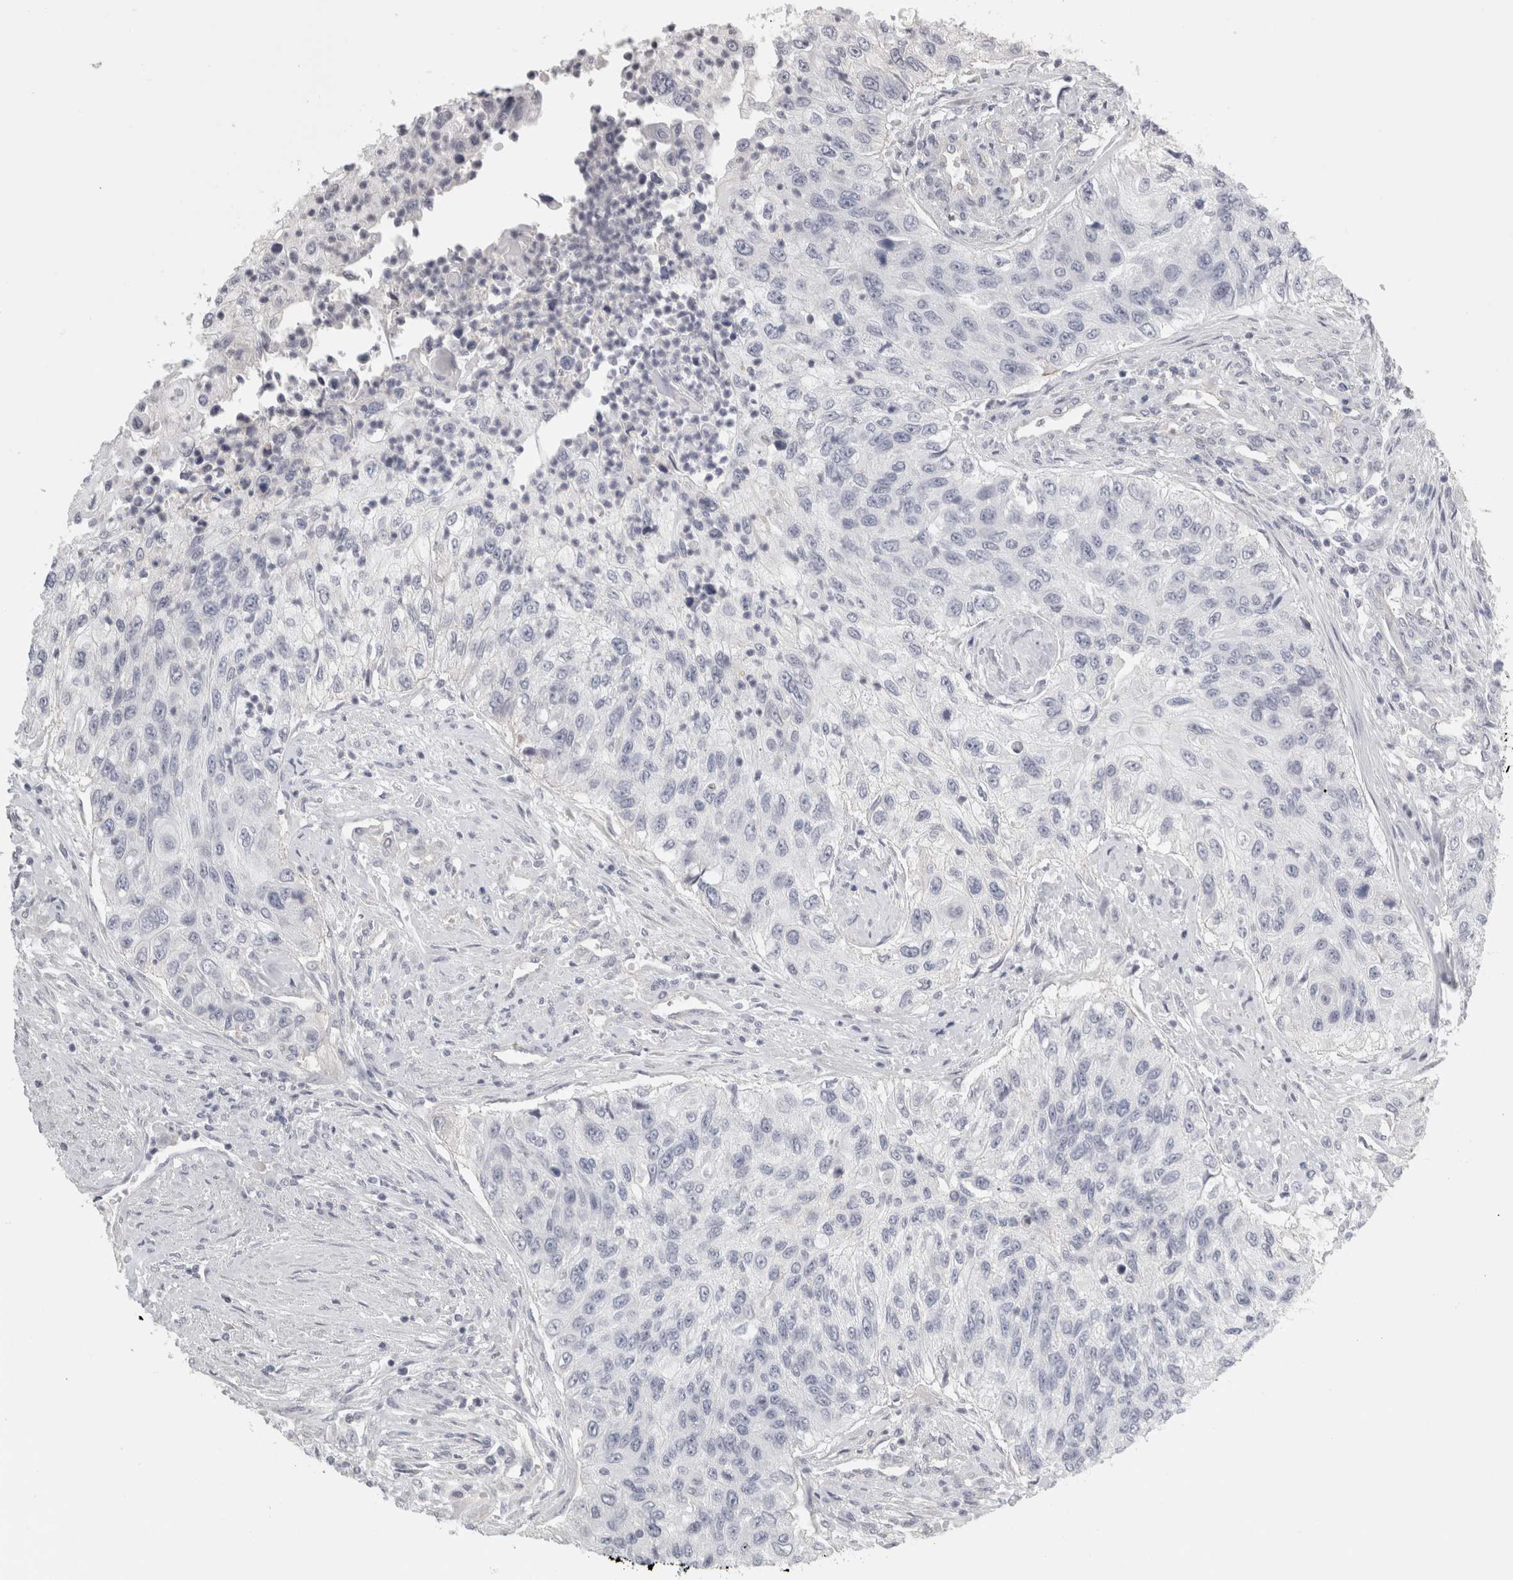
{"staining": {"intensity": "negative", "quantity": "none", "location": "none"}, "tissue": "urothelial cancer", "cell_type": "Tumor cells", "image_type": "cancer", "snomed": [{"axis": "morphology", "description": "Urothelial carcinoma, High grade"}, {"axis": "topography", "description": "Urinary bladder"}], "caption": "Urothelial cancer stained for a protein using immunohistochemistry shows no staining tumor cells.", "gene": "FBLIM1", "patient": {"sex": "female", "age": 60}}